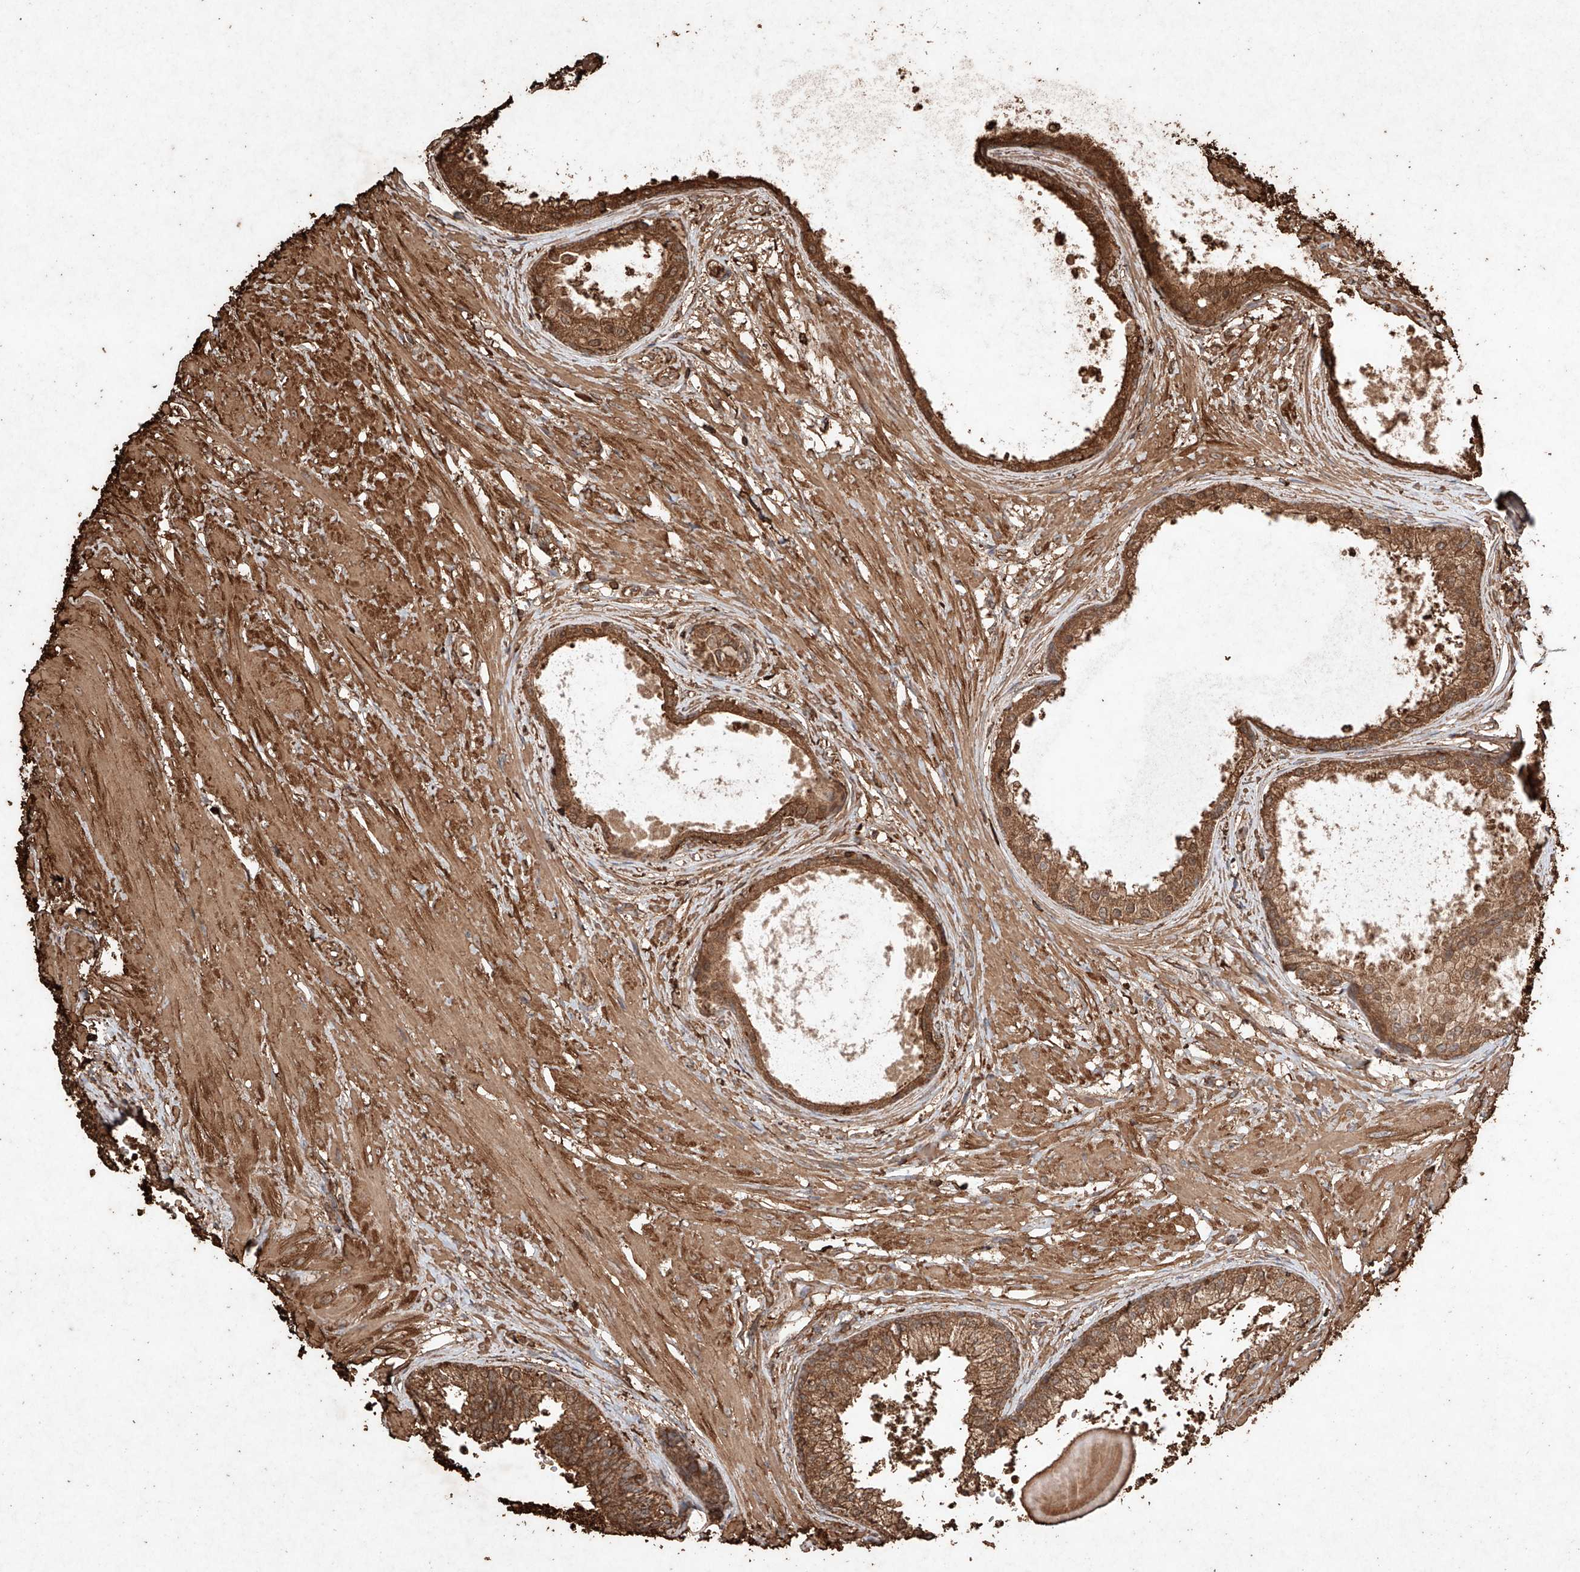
{"staining": {"intensity": "strong", "quantity": ">75%", "location": "cytoplasmic/membranous"}, "tissue": "prostate", "cell_type": "Glandular cells", "image_type": "normal", "snomed": [{"axis": "morphology", "description": "Normal tissue, NOS"}, {"axis": "topography", "description": "Prostate"}], "caption": "The histopathology image reveals a brown stain indicating the presence of a protein in the cytoplasmic/membranous of glandular cells in prostate. Using DAB (brown) and hematoxylin (blue) stains, captured at high magnification using brightfield microscopy.", "gene": "M6PR", "patient": {"sex": "male", "age": 48}}